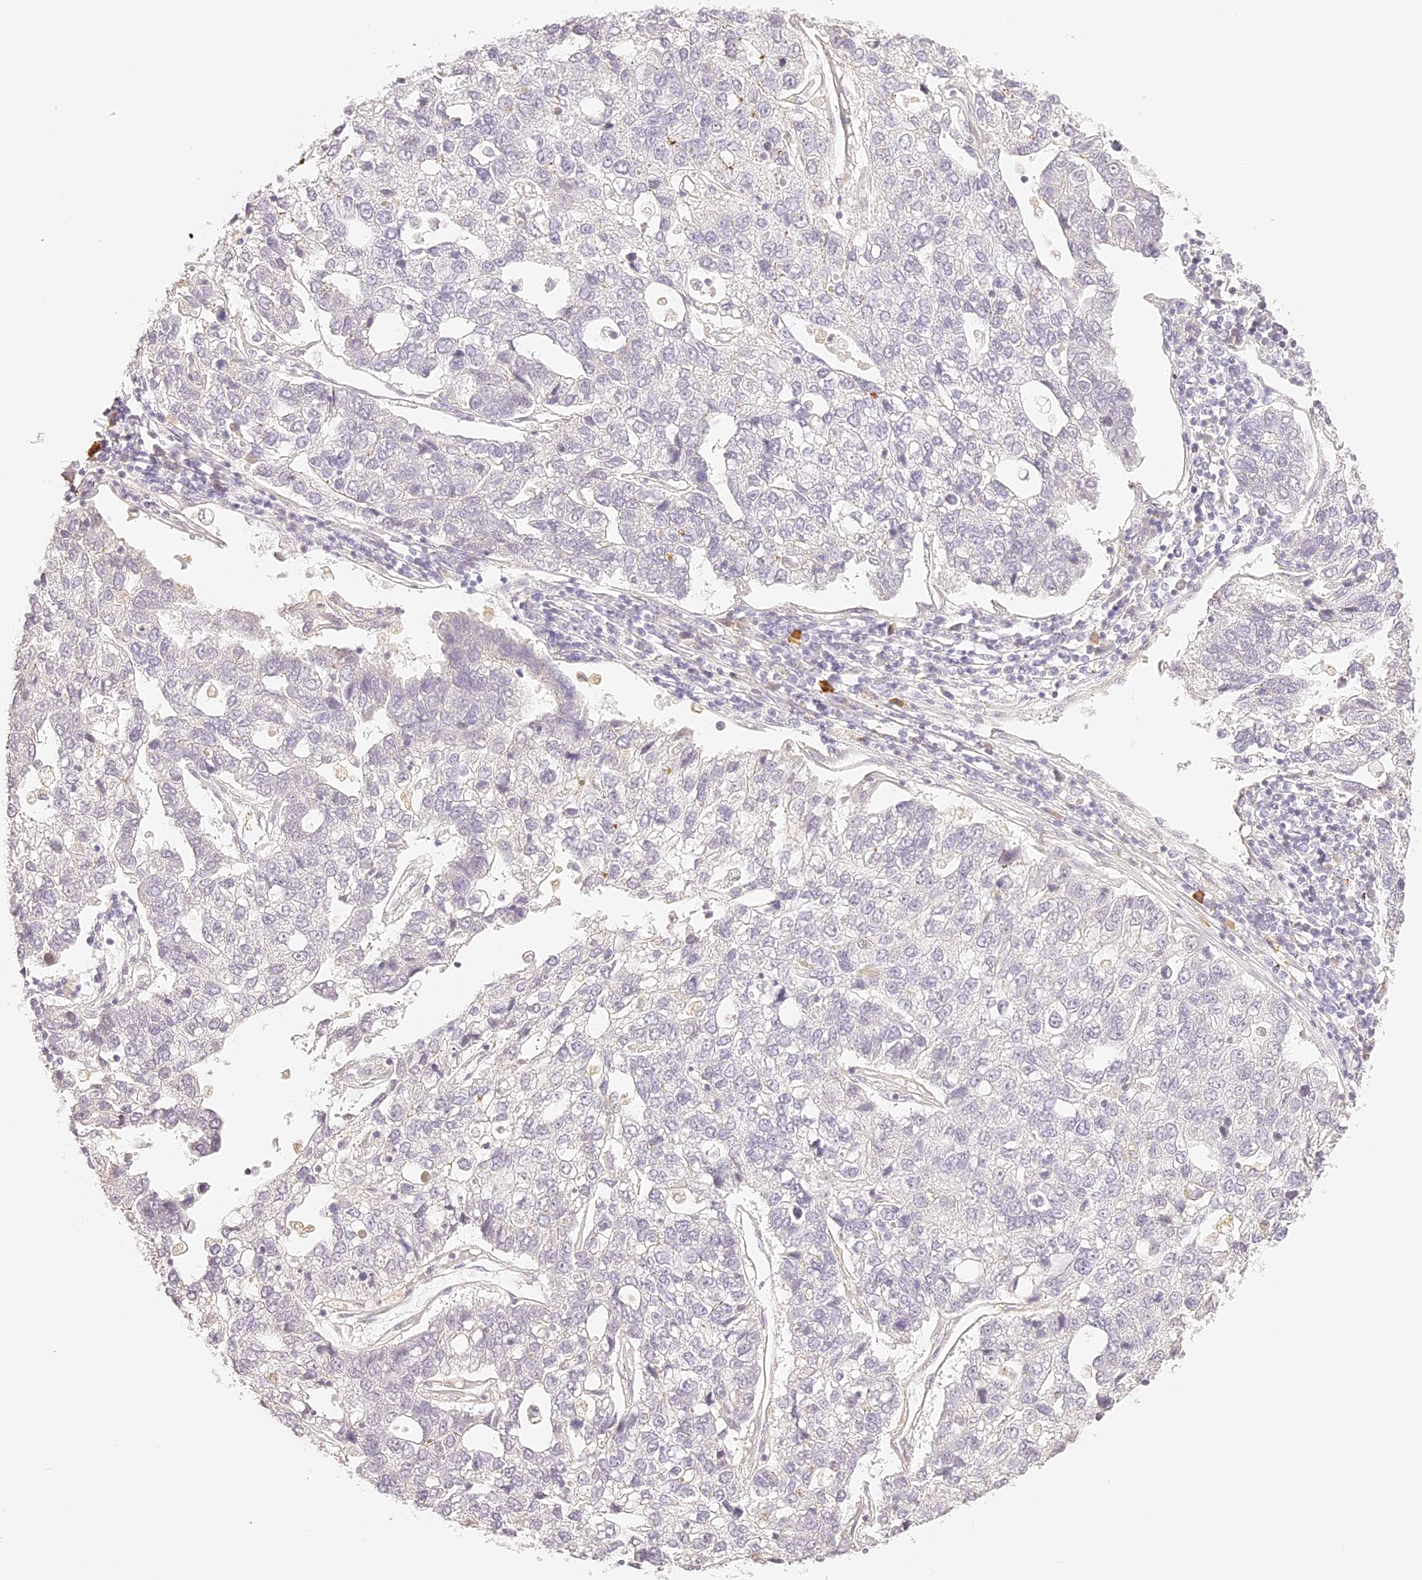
{"staining": {"intensity": "negative", "quantity": "none", "location": "none"}, "tissue": "pancreatic cancer", "cell_type": "Tumor cells", "image_type": "cancer", "snomed": [{"axis": "morphology", "description": "Adenocarcinoma, NOS"}, {"axis": "topography", "description": "Pancreas"}], "caption": "This is an immunohistochemistry (IHC) photomicrograph of human adenocarcinoma (pancreatic). There is no staining in tumor cells.", "gene": "TRIM45", "patient": {"sex": "female", "age": 61}}